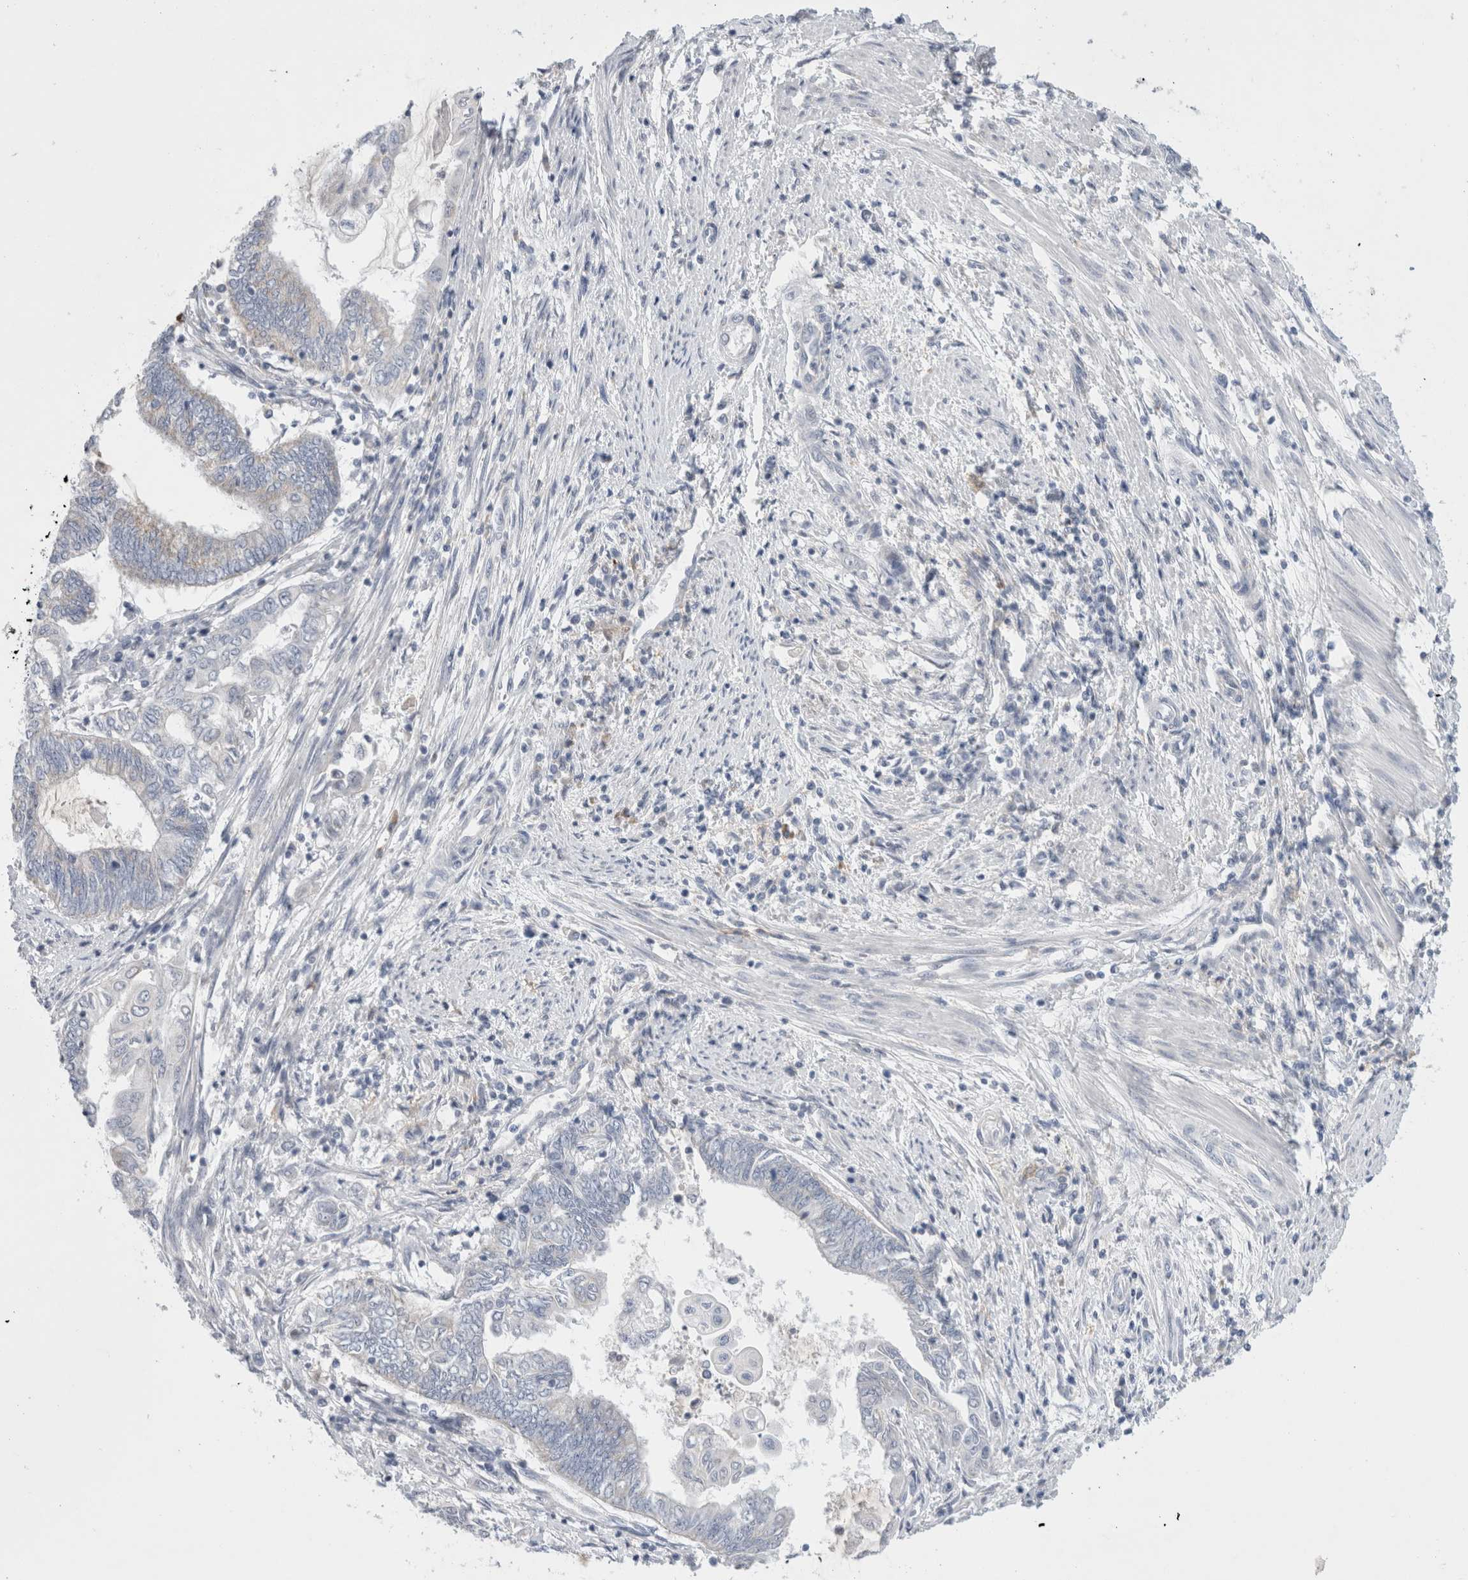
{"staining": {"intensity": "negative", "quantity": "none", "location": "none"}, "tissue": "endometrial cancer", "cell_type": "Tumor cells", "image_type": "cancer", "snomed": [{"axis": "morphology", "description": "Adenocarcinoma, NOS"}, {"axis": "topography", "description": "Uterus"}, {"axis": "topography", "description": "Endometrium"}], "caption": "Immunohistochemistry (IHC) photomicrograph of endometrial cancer (adenocarcinoma) stained for a protein (brown), which exhibits no expression in tumor cells. Nuclei are stained in blue.", "gene": "SLC22A12", "patient": {"sex": "female", "age": 70}}